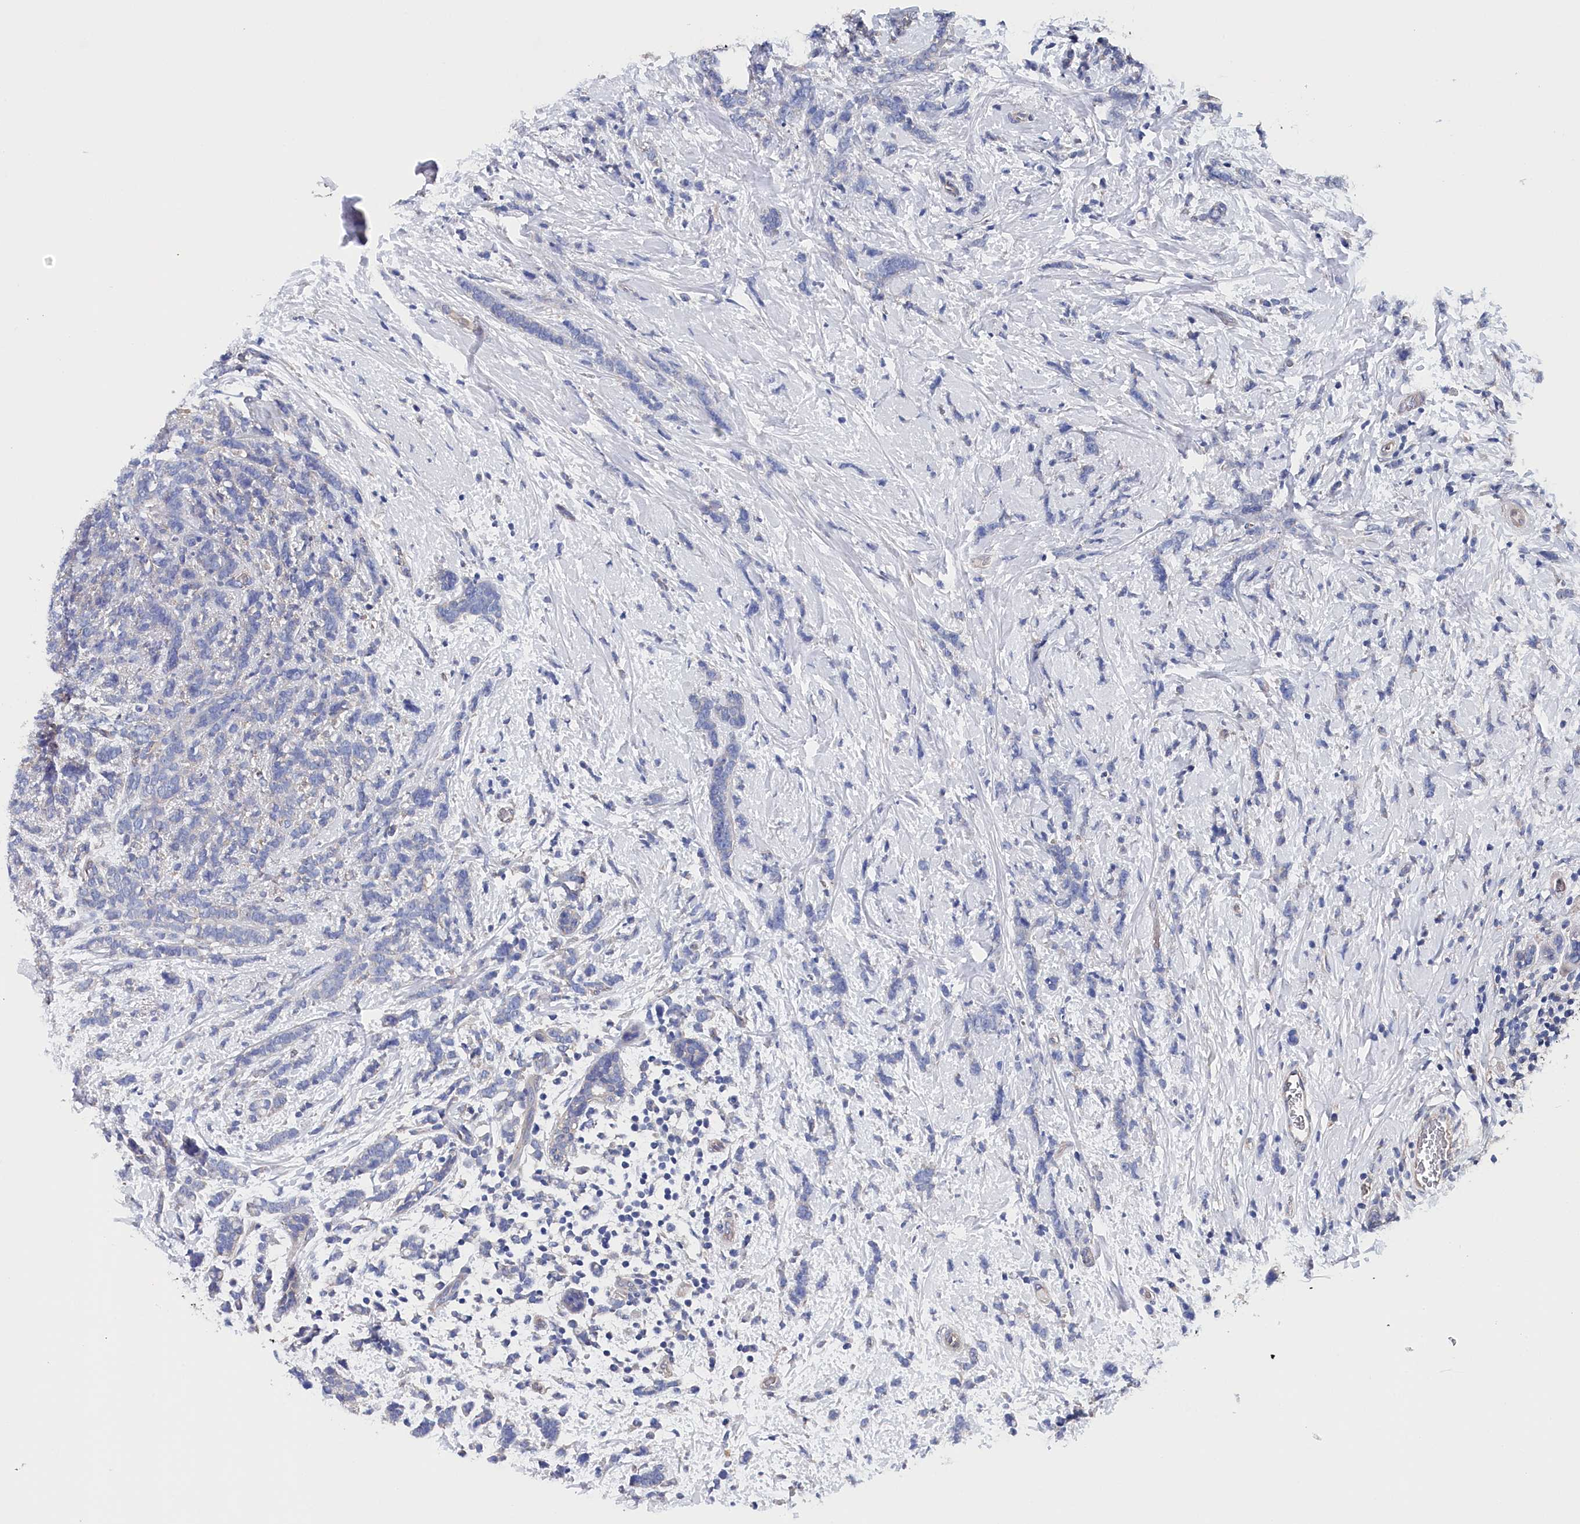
{"staining": {"intensity": "negative", "quantity": "none", "location": "none"}, "tissue": "breast cancer", "cell_type": "Tumor cells", "image_type": "cancer", "snomed": [{"axis": "morphology", "description": "Lobular carcinoma"}, {"axis": "topography", "description": "Breast"}], "caption": "A high-resolution histopathology image shows immunohistochemistry (IHC) staining of breast lobular carcinoma, which demonstrates no significant expression in tumor cells.", "gene": "BHMT", "patient": {"sex": "female", "age": 58}}